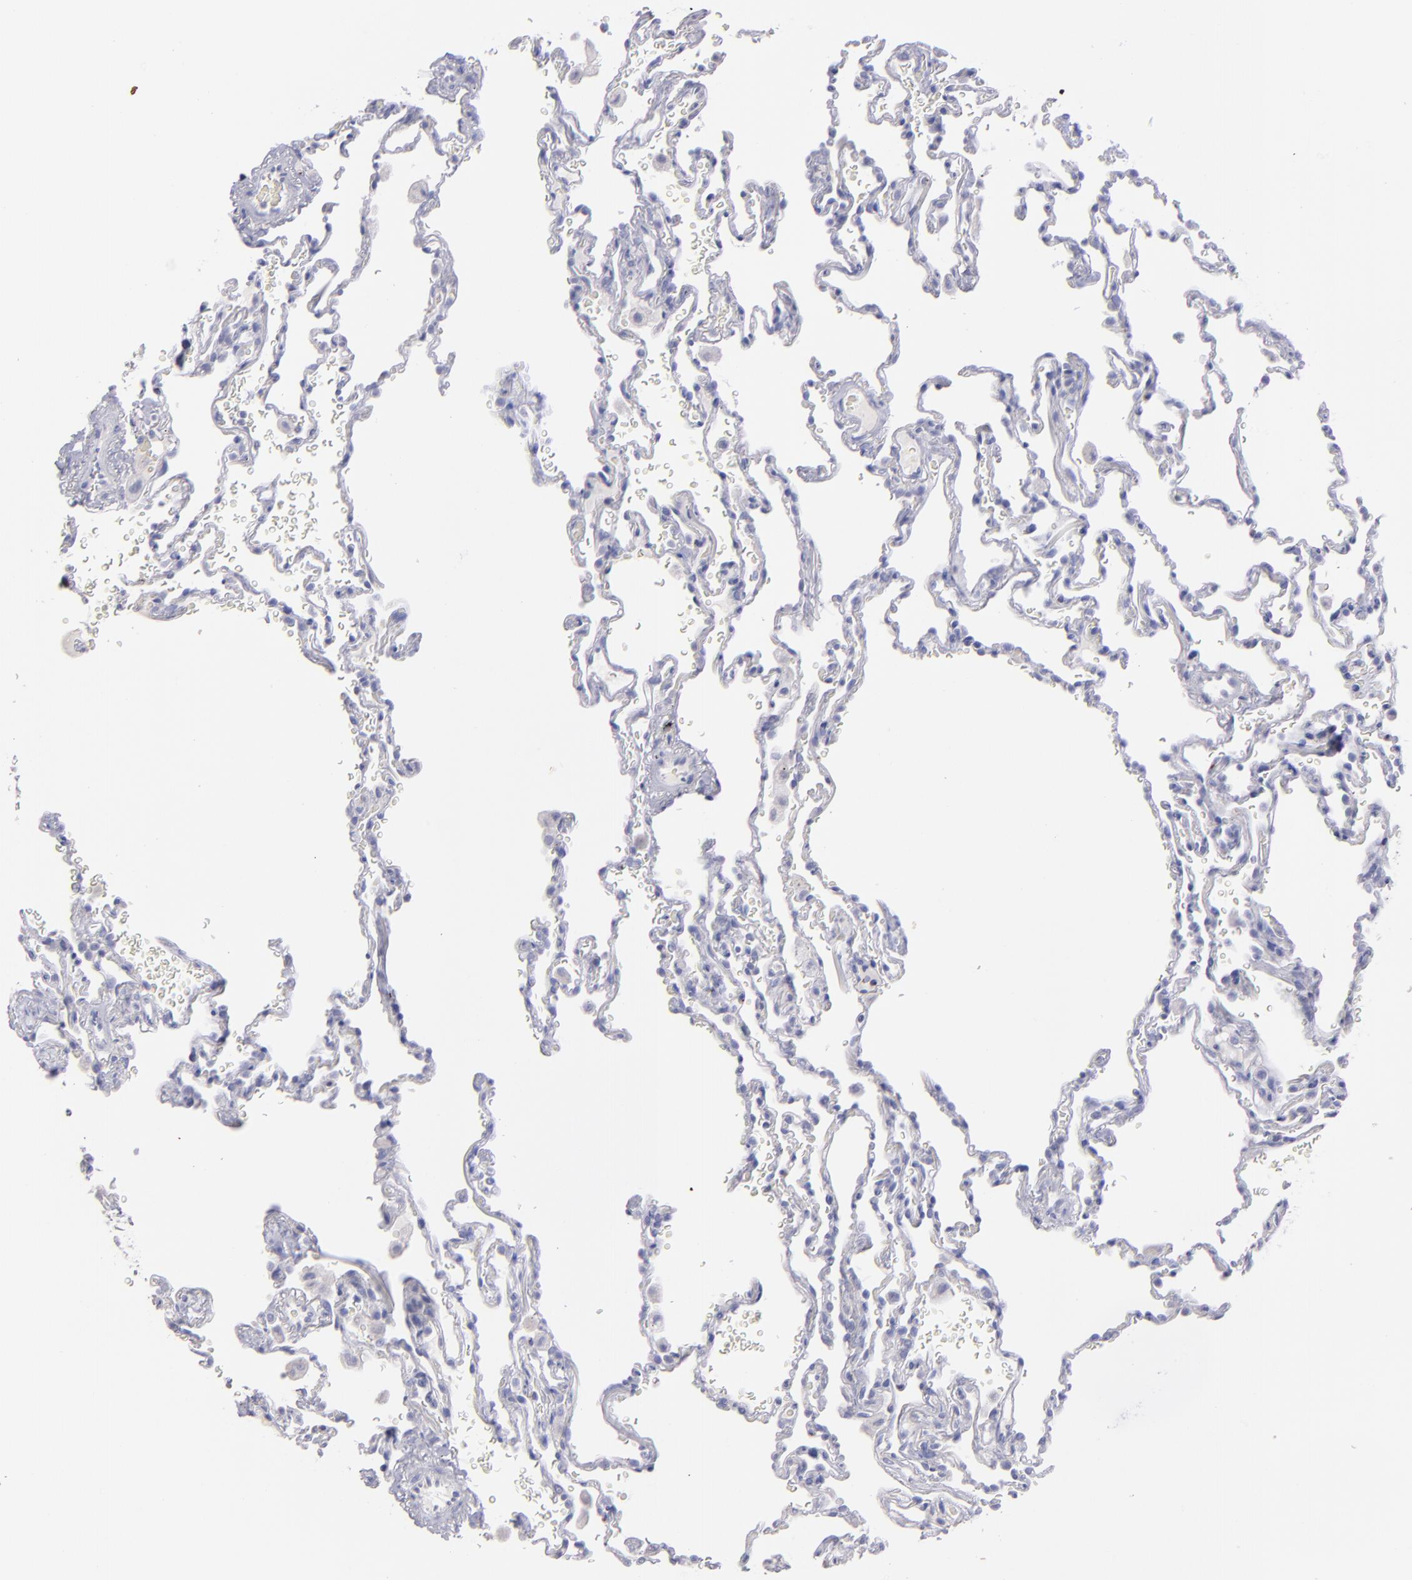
{"staining": {"intensity": "negative", "quantity": "none", "location": "none"}, "tissue": "lung", "cell_type": "Alveolar cells", "image_type": "normal", "snomed": [{"axis": "morphology", "description": "Normal tissue, NOS"}, {"axis": "topography", "description": "Lung"}], "caption": "This is an immunohistochemistry histopathology image of unremarkable human lung. There is no staining in alveolar cells.", "gene": "SNAP25", "patient": {"sex": "male", "age": 59}}